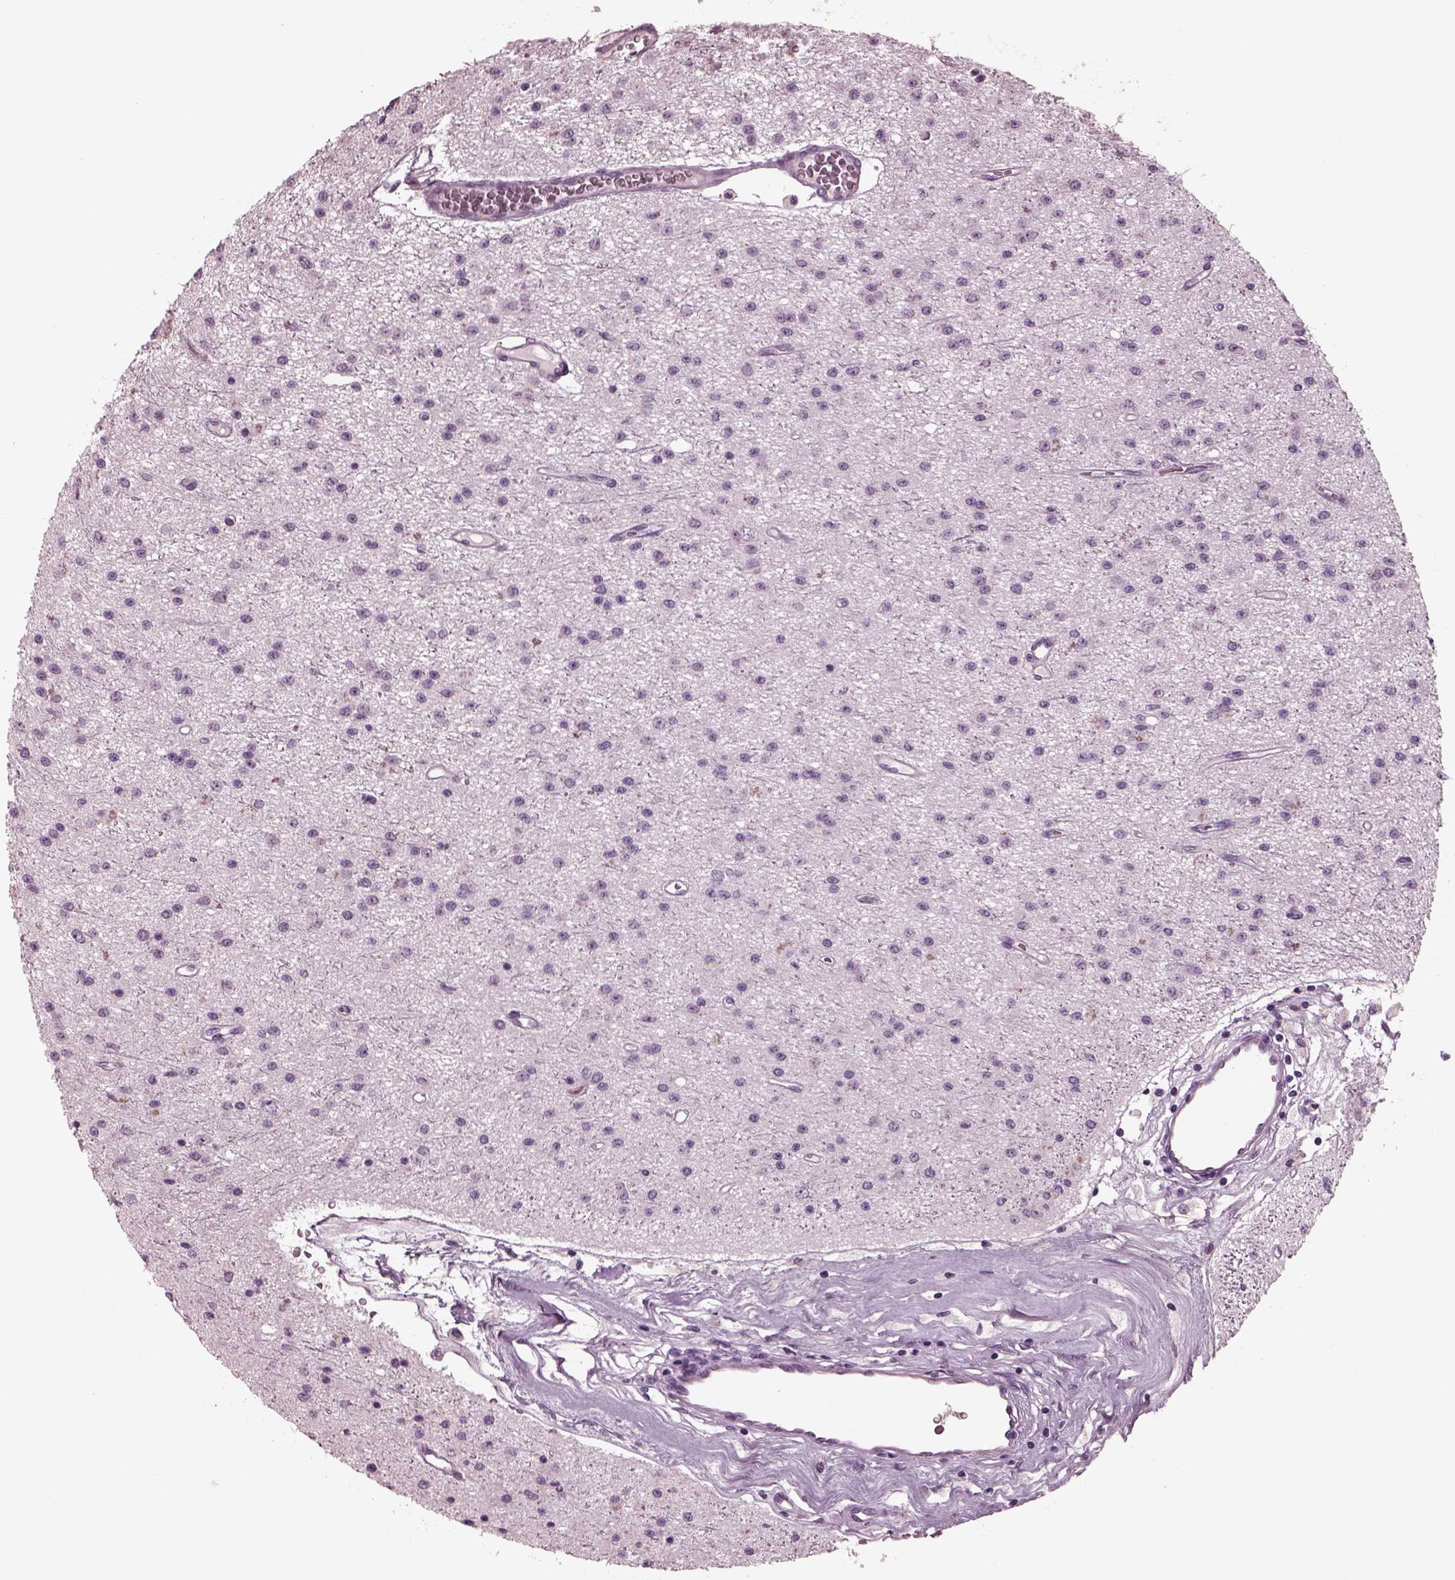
{"staining": {"intensity": "negative", "quantity": "none", "location": "none"}, "tissue": "glioma", "cell_type": "Tumor cells", "image_type": "cancer", "snomed": [{"axis": "morphology", "description": "Glioma, malignant, Low grade"}, {"axis": "topography", "description": "Brain"}], "caption": "A high-resolution histopathology image shows IHC staining of glioma, which demonstrates no significant staining in tumor cells.", "gene": "MIB2", "patient": {"sex": "female", "age": 45}}